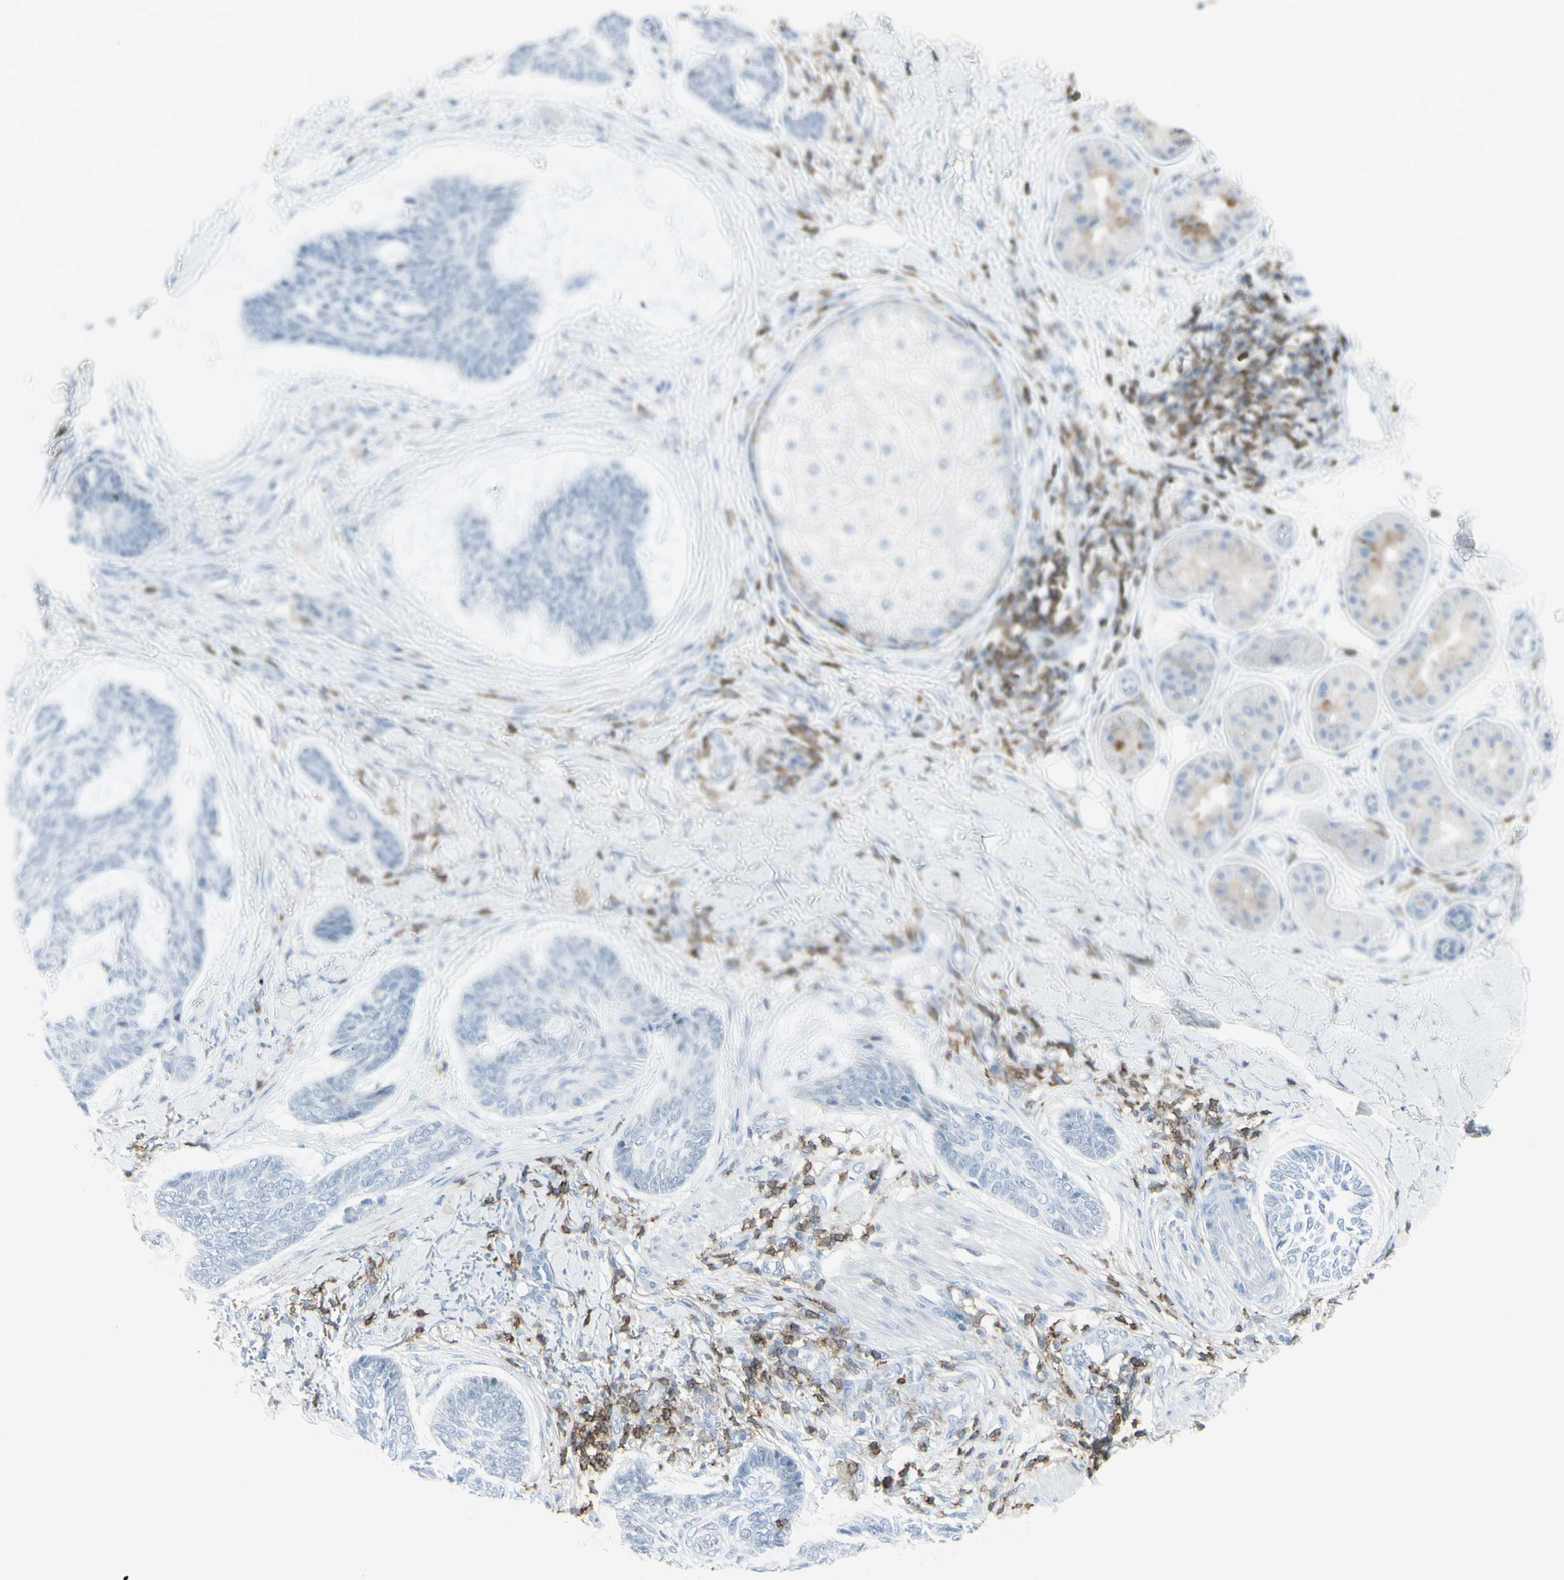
{"staining": {"intensity": "negative", "quantity": "none", "location": "none"}, "tissue": "skin cancer", "cell_type": "Tumor cells", "image_type": "cancer", "snomed": [{"axis": "morphology", "description": "Basal cell carcinoma"}, {"axis": "topography", "description": "Skin"}], "caption": "Immunohistochemistry image of neoplastic tissue: skin cancer (basal cell carcinoma) stained with DAB (3,3'-diaminobenzidine) shows no significant protein staining in tumor cells.", "gene": "NRG1", "patient": {"sex": "male", "age": 43}}